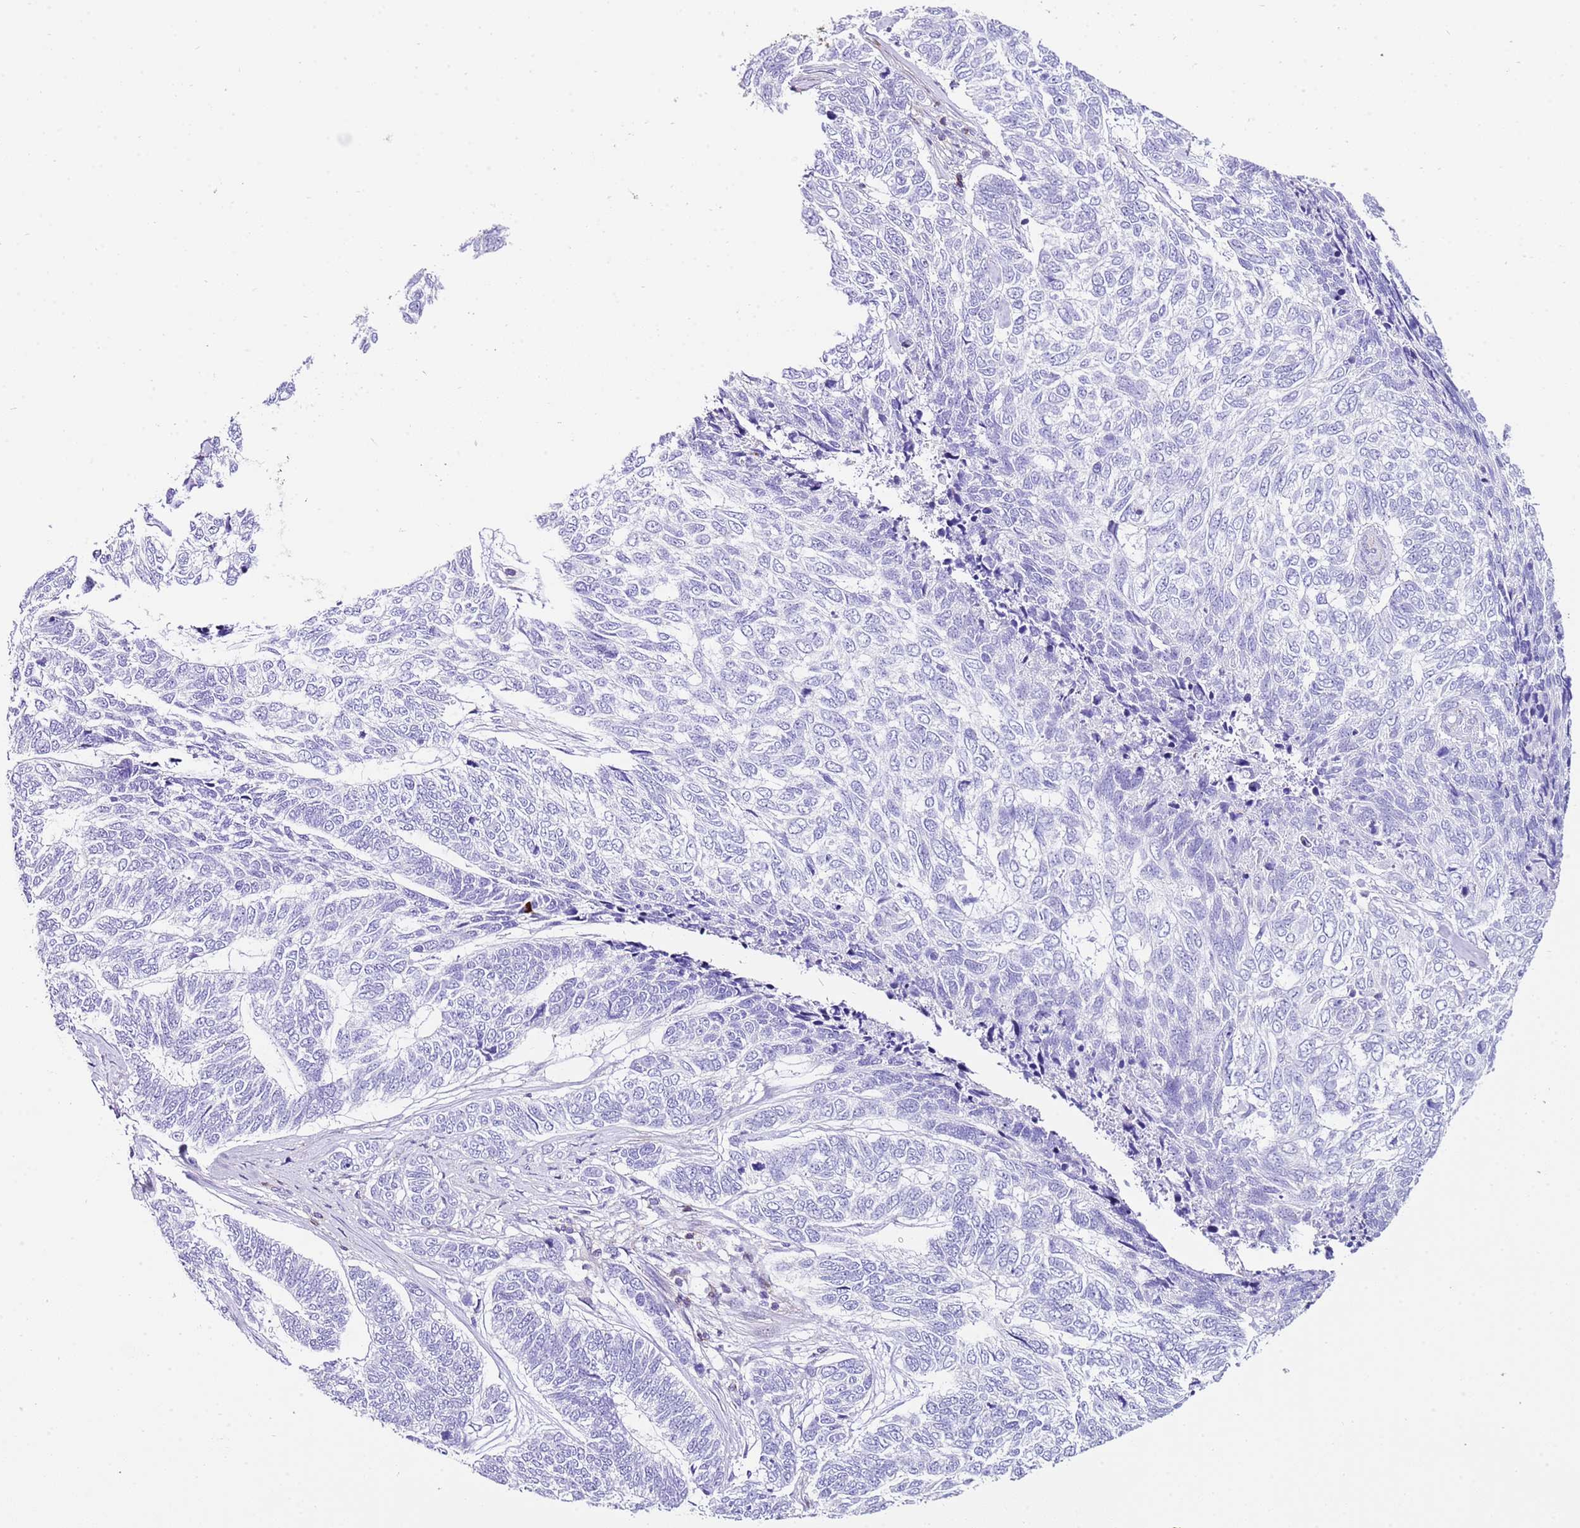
{"staining": {"intensity": "negative", "quantity": "none", "location": "none"}, "tissue": "skin cancer", "cell_type": "Tumor cells", "image_type": "cancer", "snomed": [{"axis": "morphology", "description": "Basal cell carcinoma"}, {"axis": "topography", "description": "Skin"}], "caption": "Human skin cancer stained for a protein using immunohistochemistry shows no staining in tumor cells.", "gene": "ALDH3A1", "patient": {"sex": "female", "age": 65}}